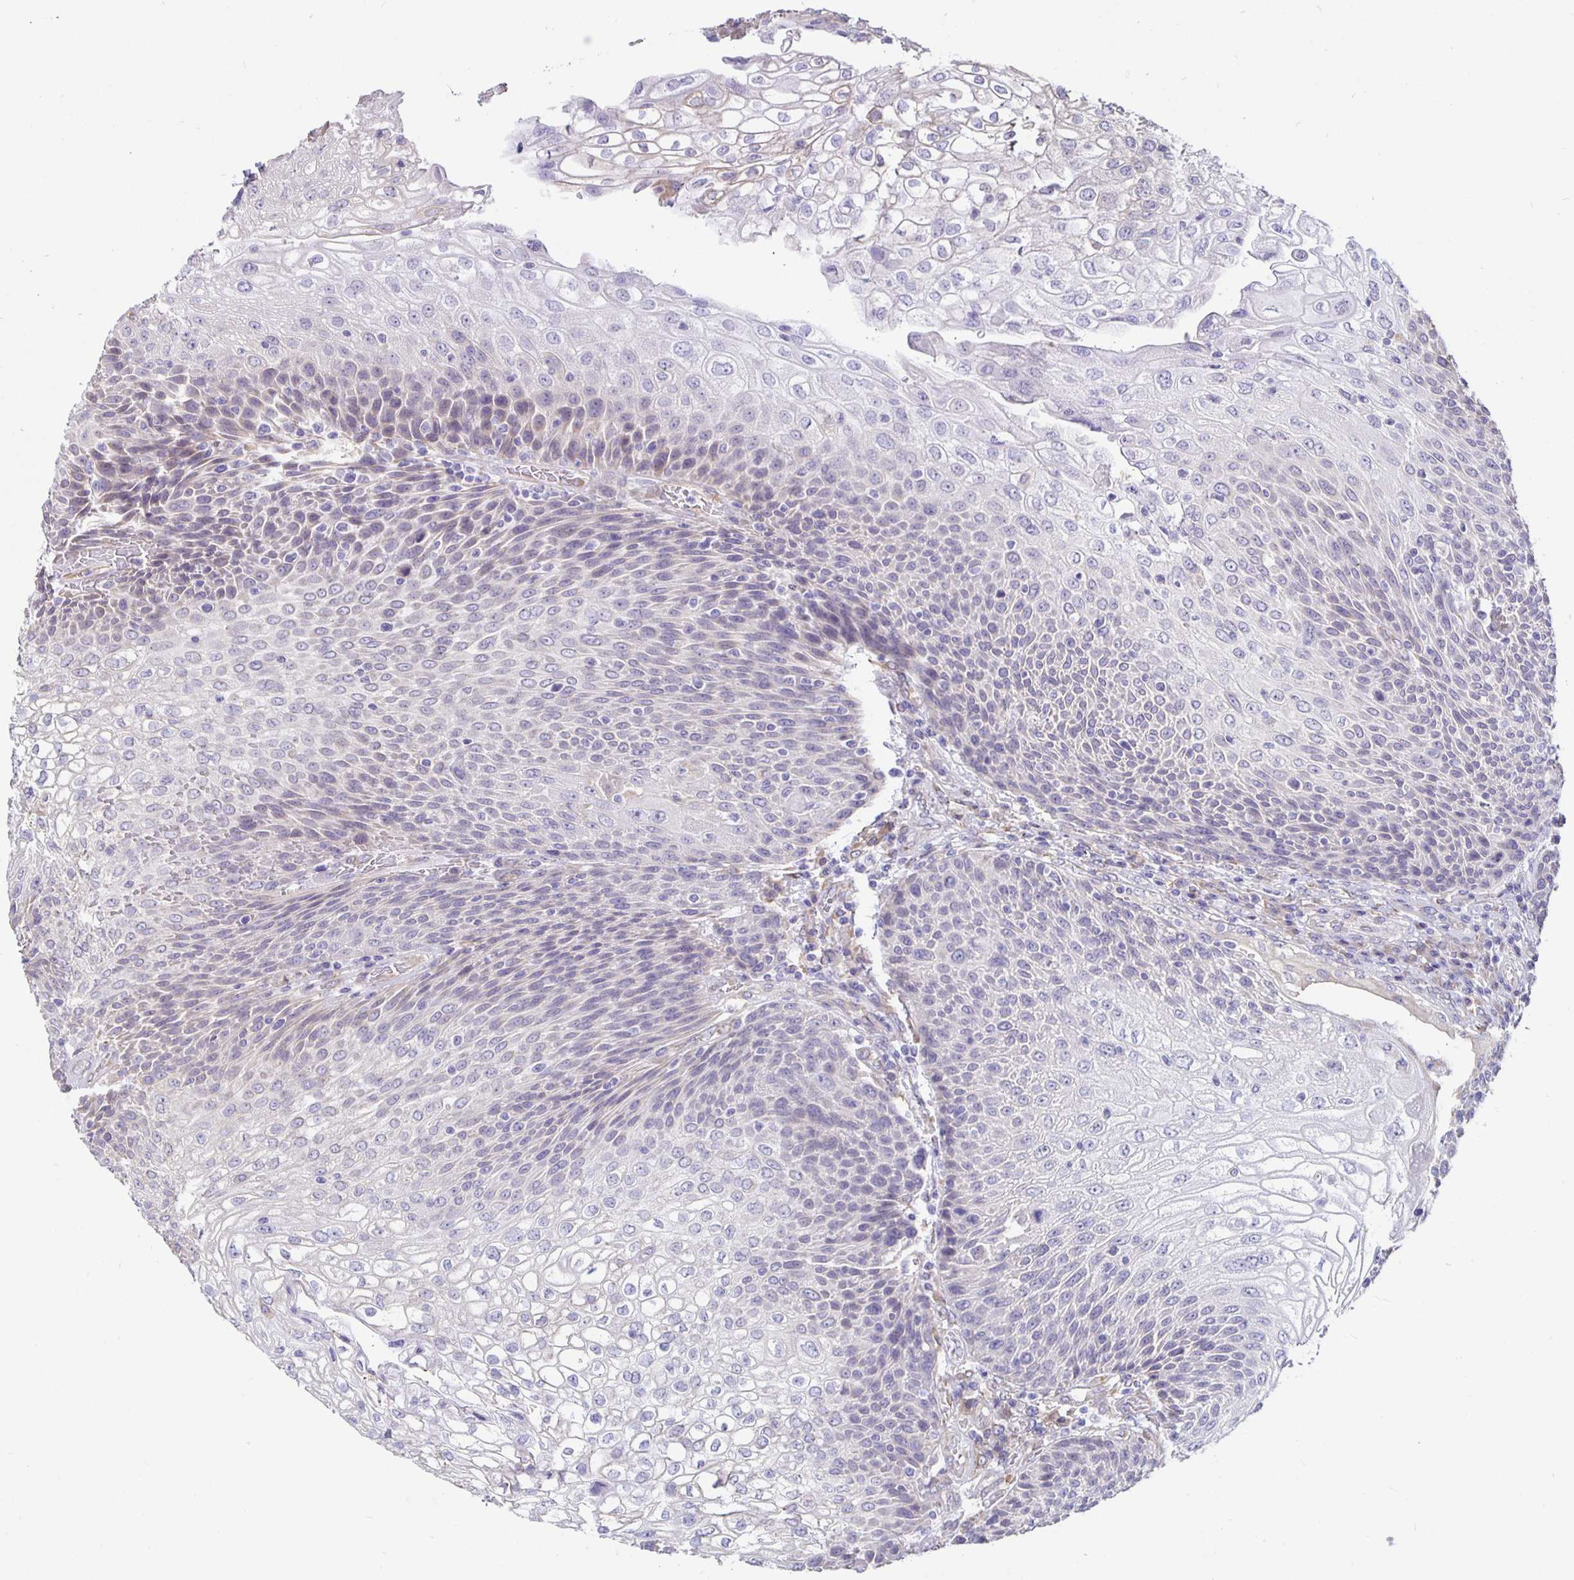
{"staining": {"intensity": "negative", "quantity": "none", "location": "none"}, "tissue": "urothelial cancer", "cell_type": "Tumor cells", "image_type": "cancer", "snomed": [{"axis": "morphology", "description": "Urothelial carcinoma, High grade"}, {"axis": "topography", "description": "Urinary bladder"}], "caption": "This is an immunohistochemistry (IHC) image of urothelial cancer. There is no expression in tumor cells.", "gene": "DNAI2", "patient": {"sex": "female", "age": 70}}